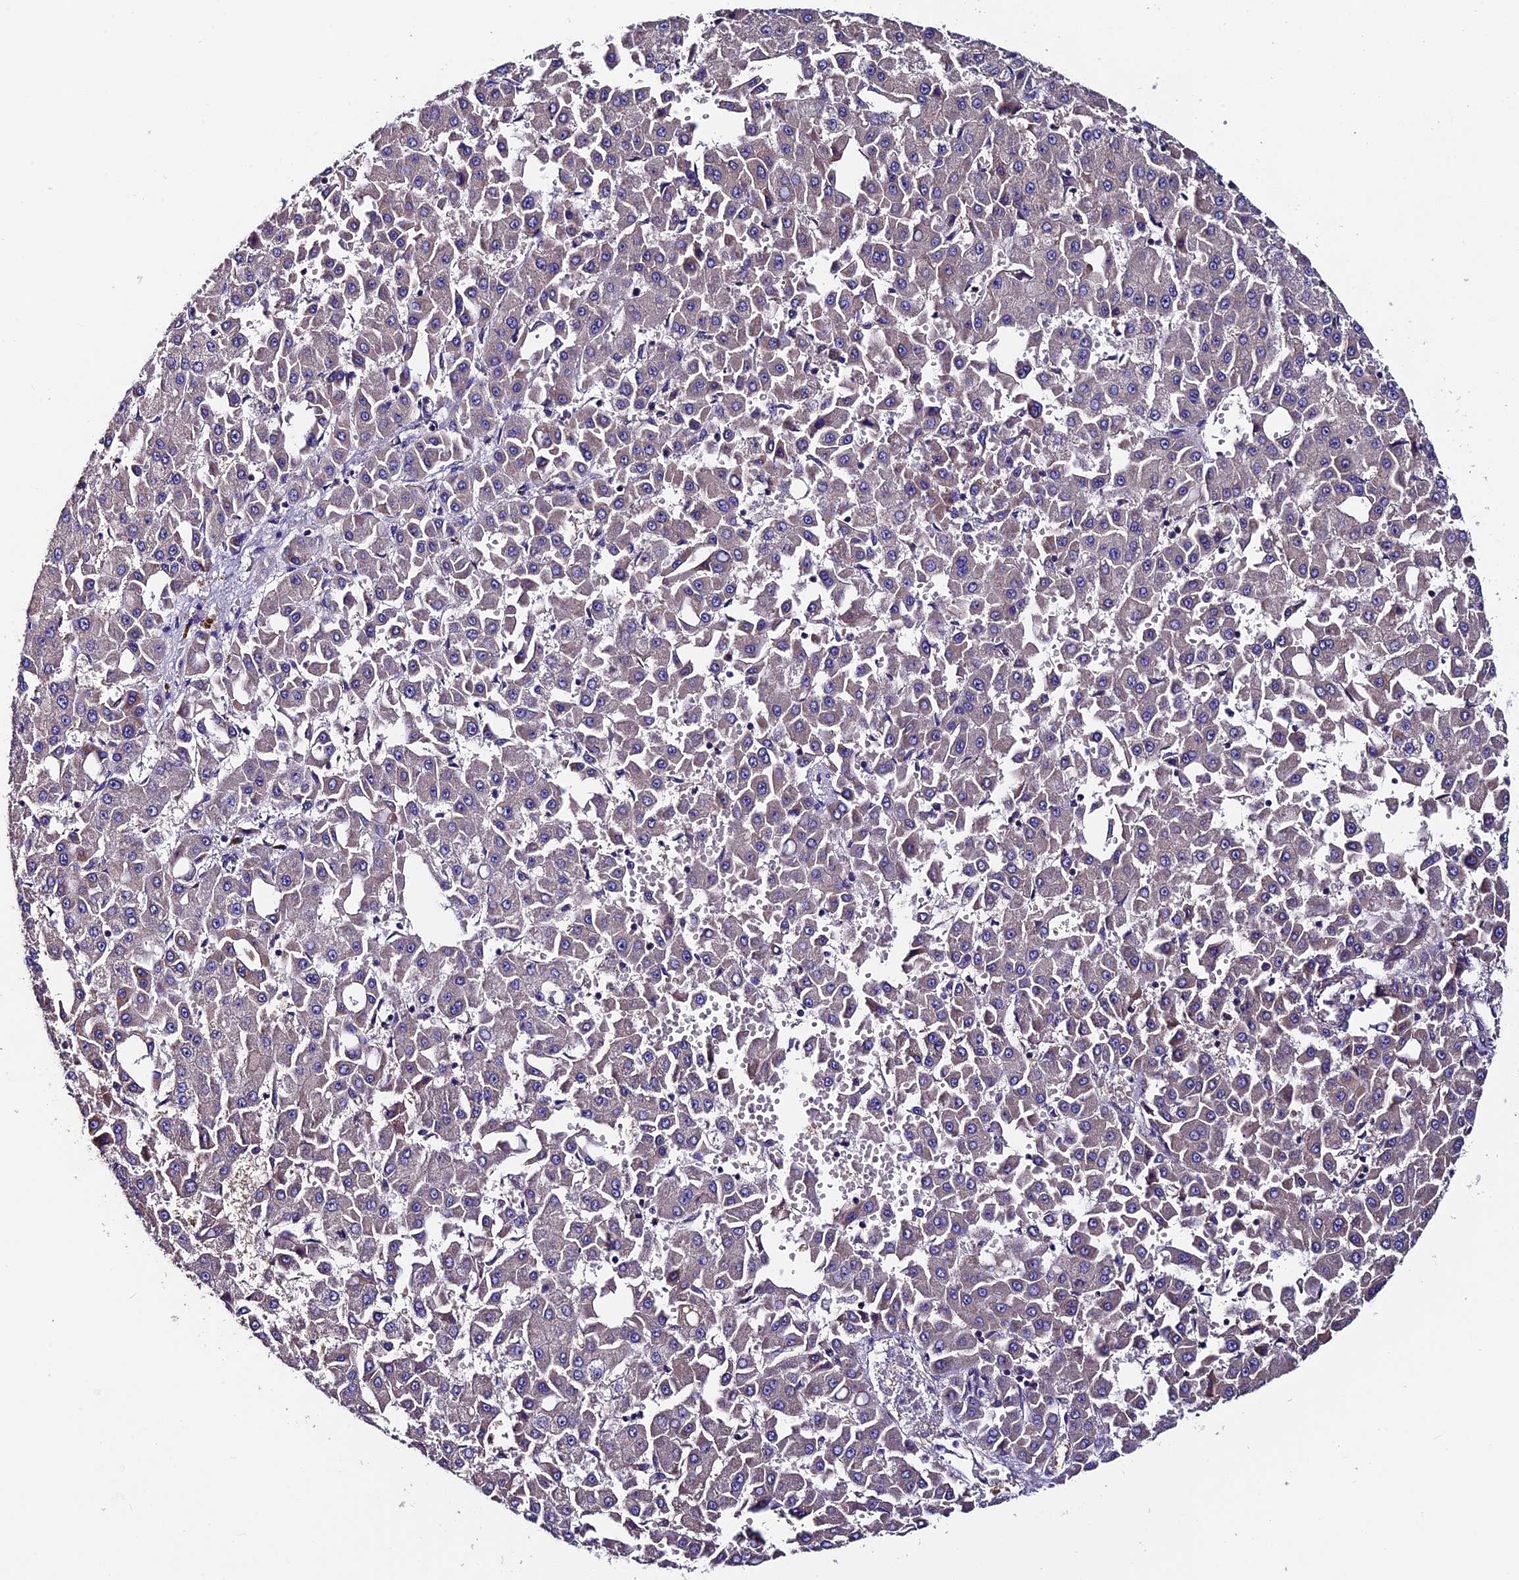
{"staining": {"intensity": "weak", "quantity": "<25%", "location": "cytoplasmic/membranous"}, "tissue": "liver cancer", "cell_type": "Tumor cells", "image_type": "cancer", "snomed": [{"axis": "morphology", "description": "Carcinoma, Hepatocellular, NOS"}, {"axis": "topography", "description": "Liver"}], "caption": "Immunohistochemistry of human liver hepatocellular carcinoma displays no expression in tumor cells.", "gene": "COMTD1", "patient": {"sex": "male", "age": 47}}